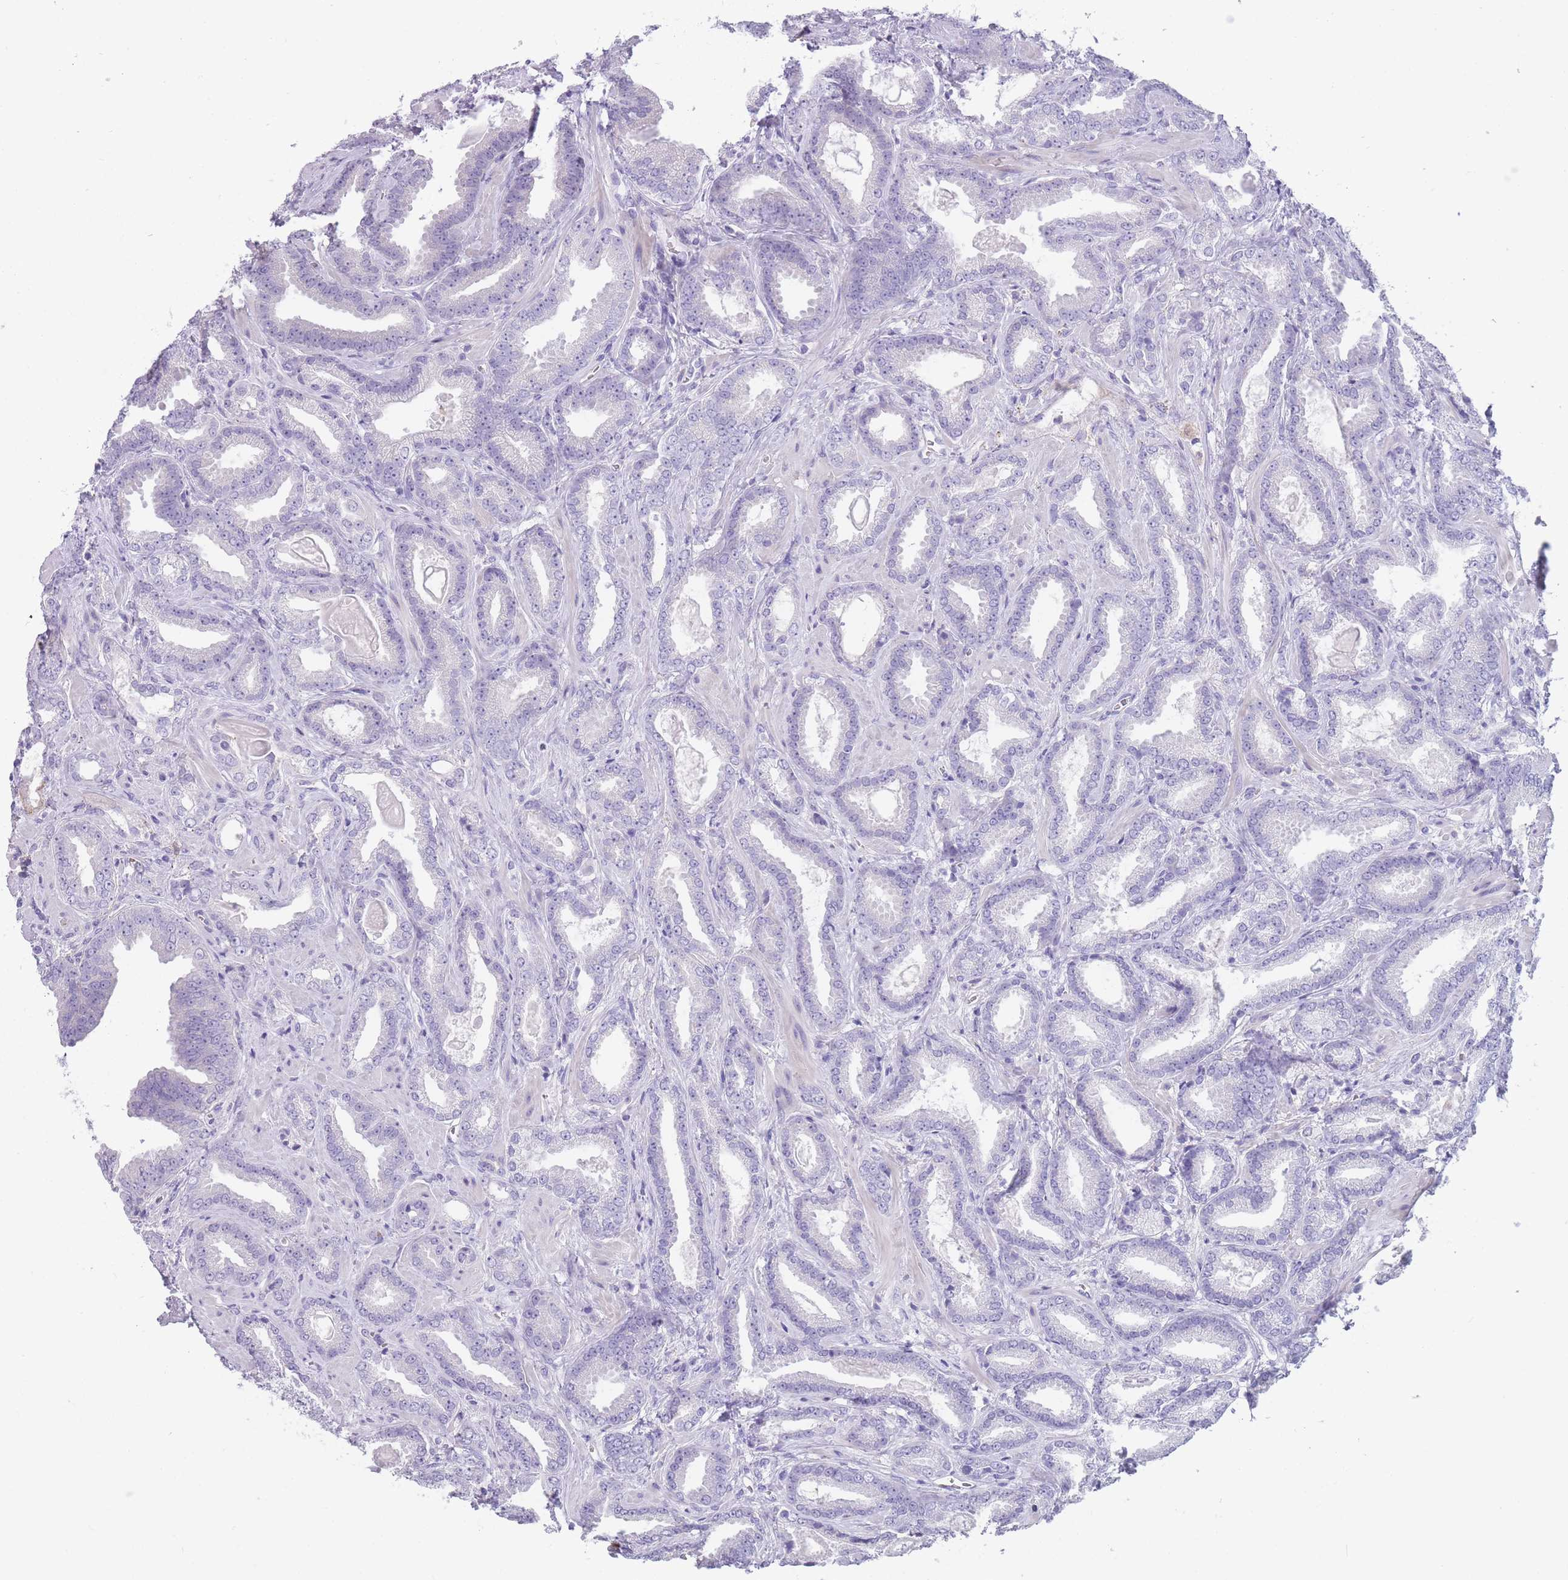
{"staining": {"intensity": "negative", "quantity": "none", "location": "none"}, "tissue": "prostate cancer", "cell_type": "Tumor cells", "image_type": "cancer", "snomed": [{"axis": "morphology", "description": "Adenocarcinoma, Low grade"}, {"axis": "topography", "description": "Prostate"}], "caption": "High power microscopy image of an IHC image of prostate cancer, revealing no significant positivity in tumor cells.", "gene": "CR1L", "patient": {"sex": "male", "age": 62}}